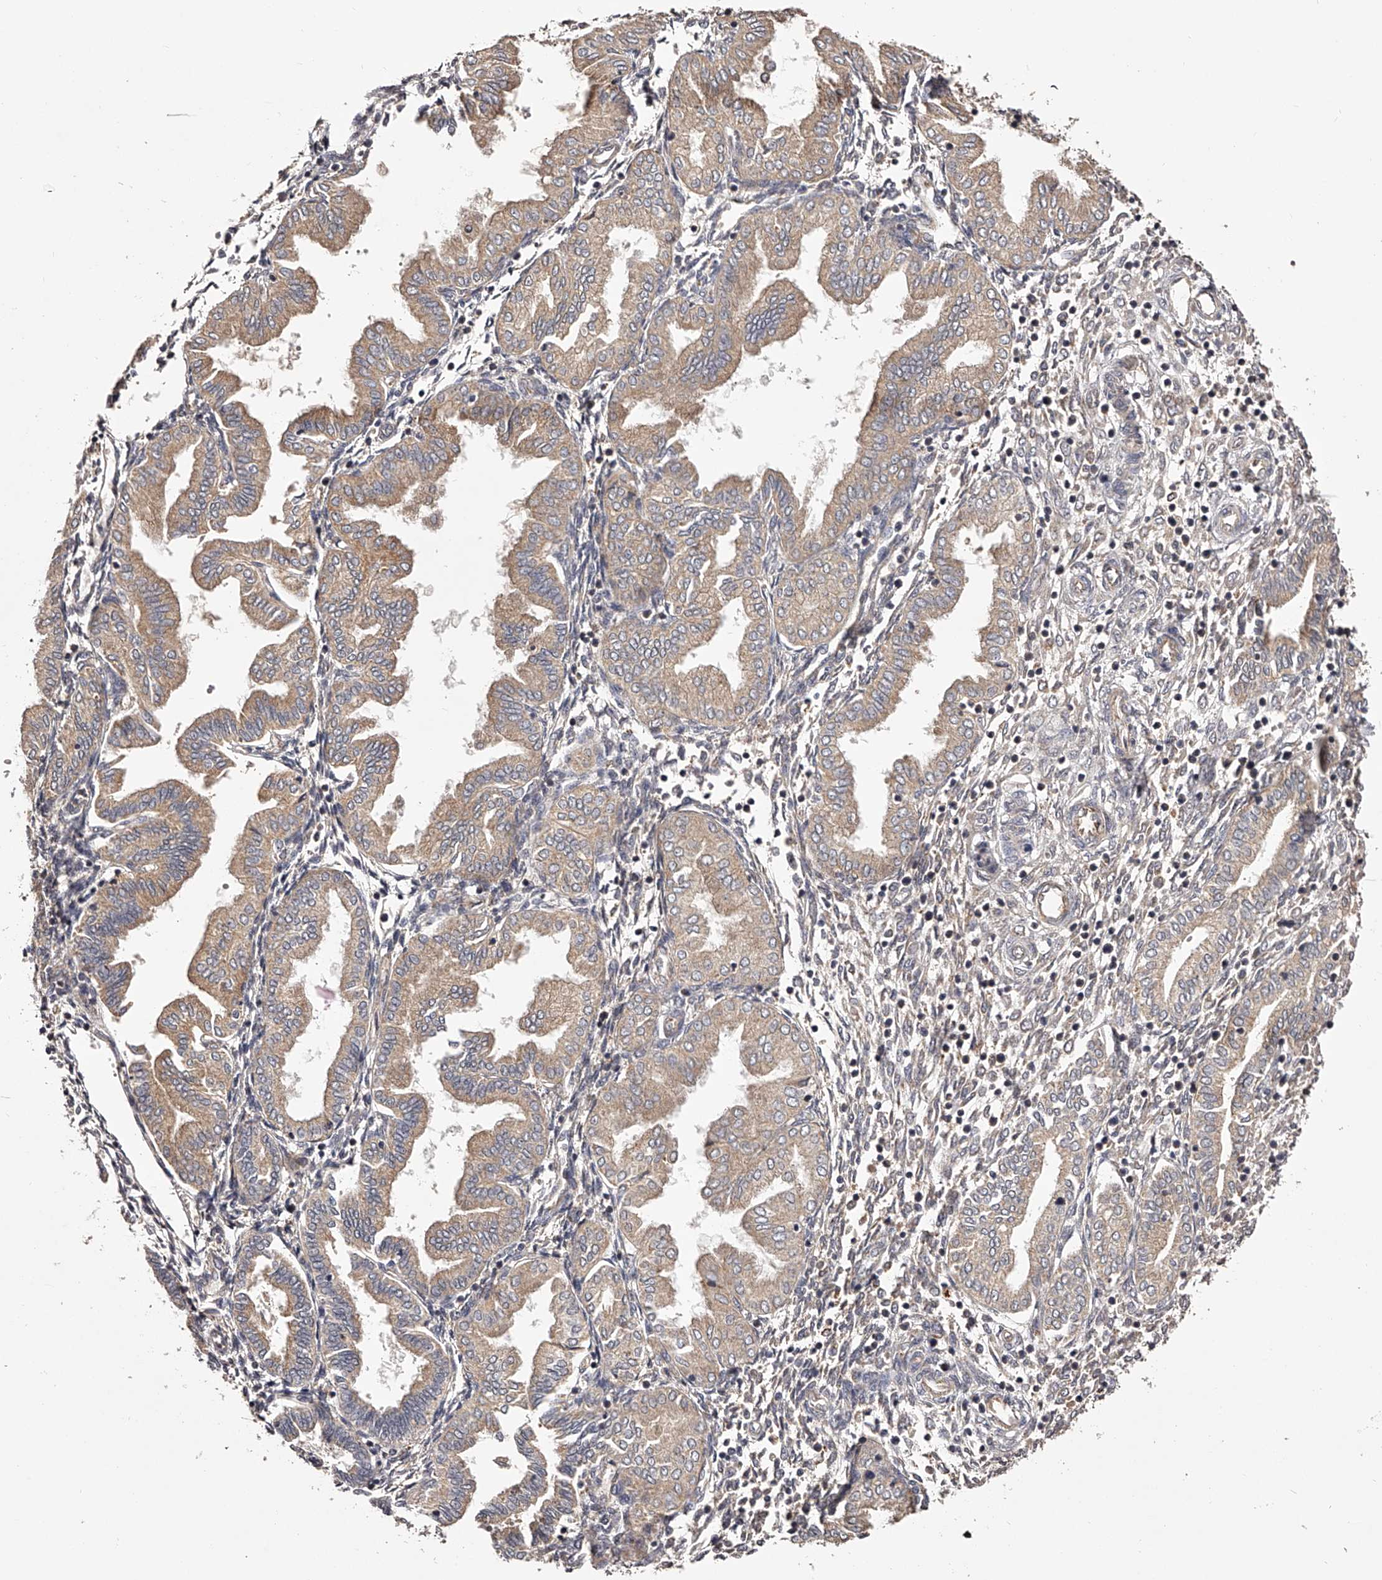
{"staining": {"intensity": "weak", "quantity": "25%-75%", "location": "cytoplasmic/membranous"}, "tissue": "endometrium", "cell_type": "Cells in endometrial stroma", "image_type": "normal", "snomed": [{"axis": "morphology", "description": "Normal tissue, NOS"}, {"axis": "topography", "description": "Endometrium"}], "caption": "Cells in endometrial stroma show low levels of weak cytoplasmic/membranous staining in approximately 25%-75% of cells in normal endometrium. The protein is shown in brown color, while the nuclei are stained blue.", "gene": "ODF2L", "patient": {"sex": "female", "age": 53}}